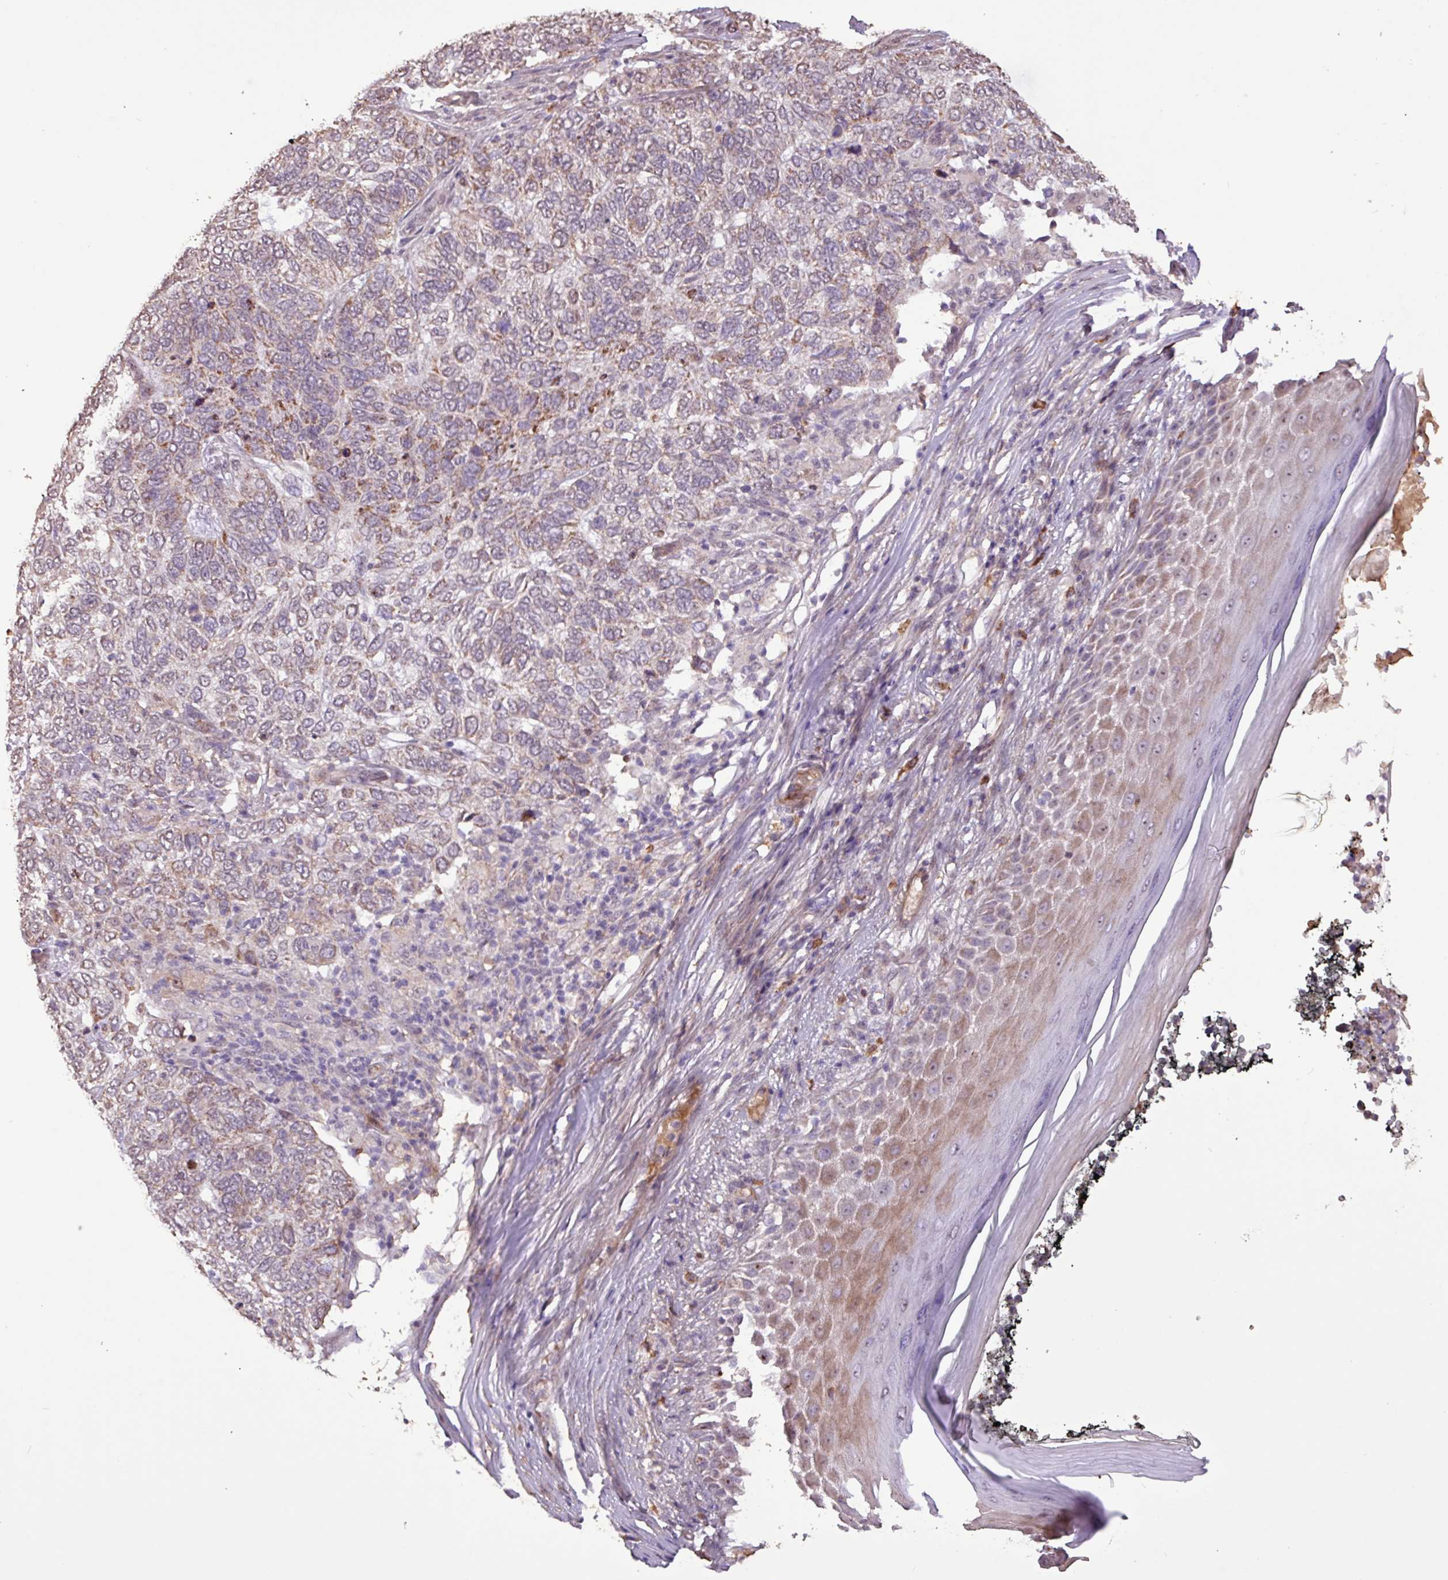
{"staining": {"intensity": "weak", "quantity": "<25%", "location": "cytoplasmic/membranous"}, "tissue": "skin cancer", "cell_type": "Tumor cells", "image_type": "cancer", "snomed": [{"axis": "morphology", "description": "Basal cell carcinoma"}, {"axis": "topography", "description": "Skin"}], "caption": "Skin cancer stained for a protein using immunohistochemistry (IHC) demonstrates no expression tumor cells.", "gene": "L3MBTL3", "patient": {"sex": "female", "age": 65}}